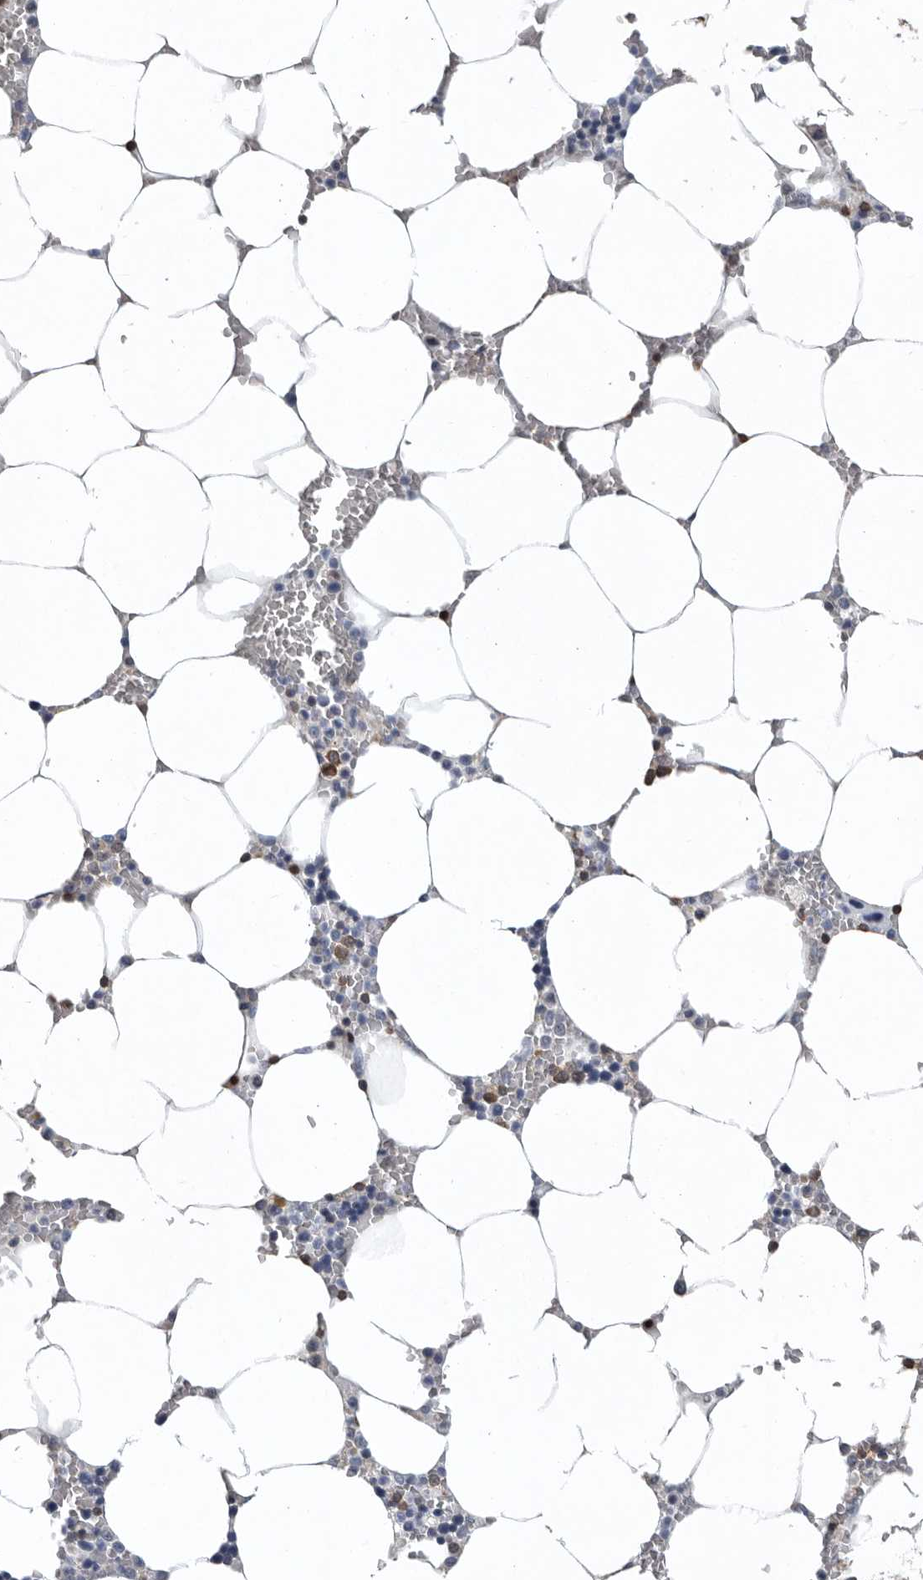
{"staining": {"intensity": "strong", "quantity": "<25%", "location": "nuclear"}, "tissue": "bone marrow", "cell_type": "Hematopoietic cells", "image_type": "normal", "snomed": [{"axis": "morphology", "description": "Normal tissue, NOS"}, {"axis": "topography", "description": "Bone marrow"}], "caption": "The immunohistochemical stain highlights strong nuclear positivity in hematopoietic cells of unremarkable bone marrow.", "gene": "PDCD4", "patient": {"sex": "male", "age": 70}}